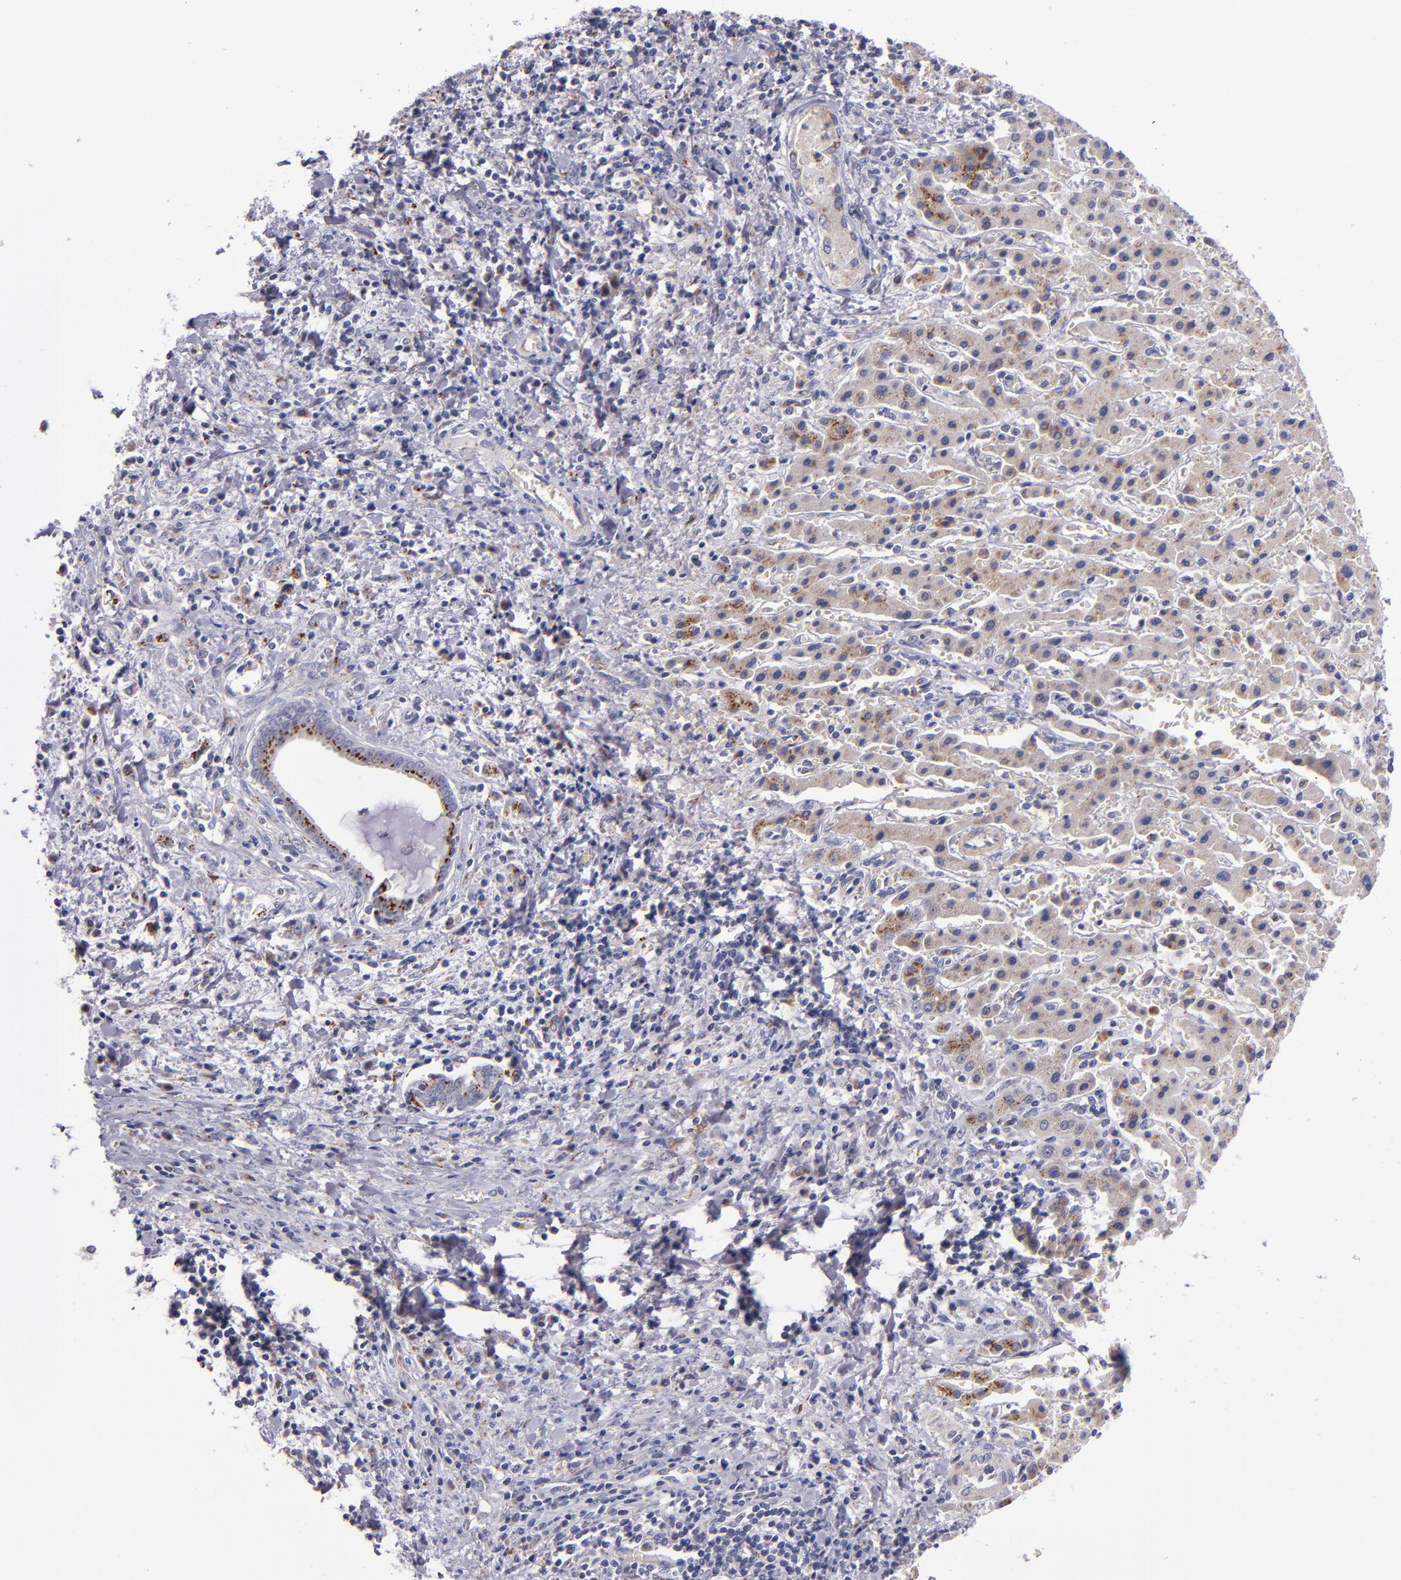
{"staining": {"intensity": "strong", "quantity": "25%-75%", "location": "cytoplasmic/membranous"}, "tissue": "liver cancer", "cell_type": "Tumor cells", "image_type": "cancer", "snomed": [{"axis": "morphology", "description": "Cholangiocarcinoma"}, {"axis": "topography", "description": "Liver"}], "caption": "Immunohistochemical staining of human cholangiocarcinoma (liver) reveals strong cytoplasmic/membranous protein positivity in approximately 25%-75% of tumor cells. The staining was performed using DAB (3,3'-diaminobenzidine), with brown indicating positive protein expression. Nuclei are stained blue with hematoxylin.", "gene": "RAB41", "patient": {"sex": "male", "age": 57}}